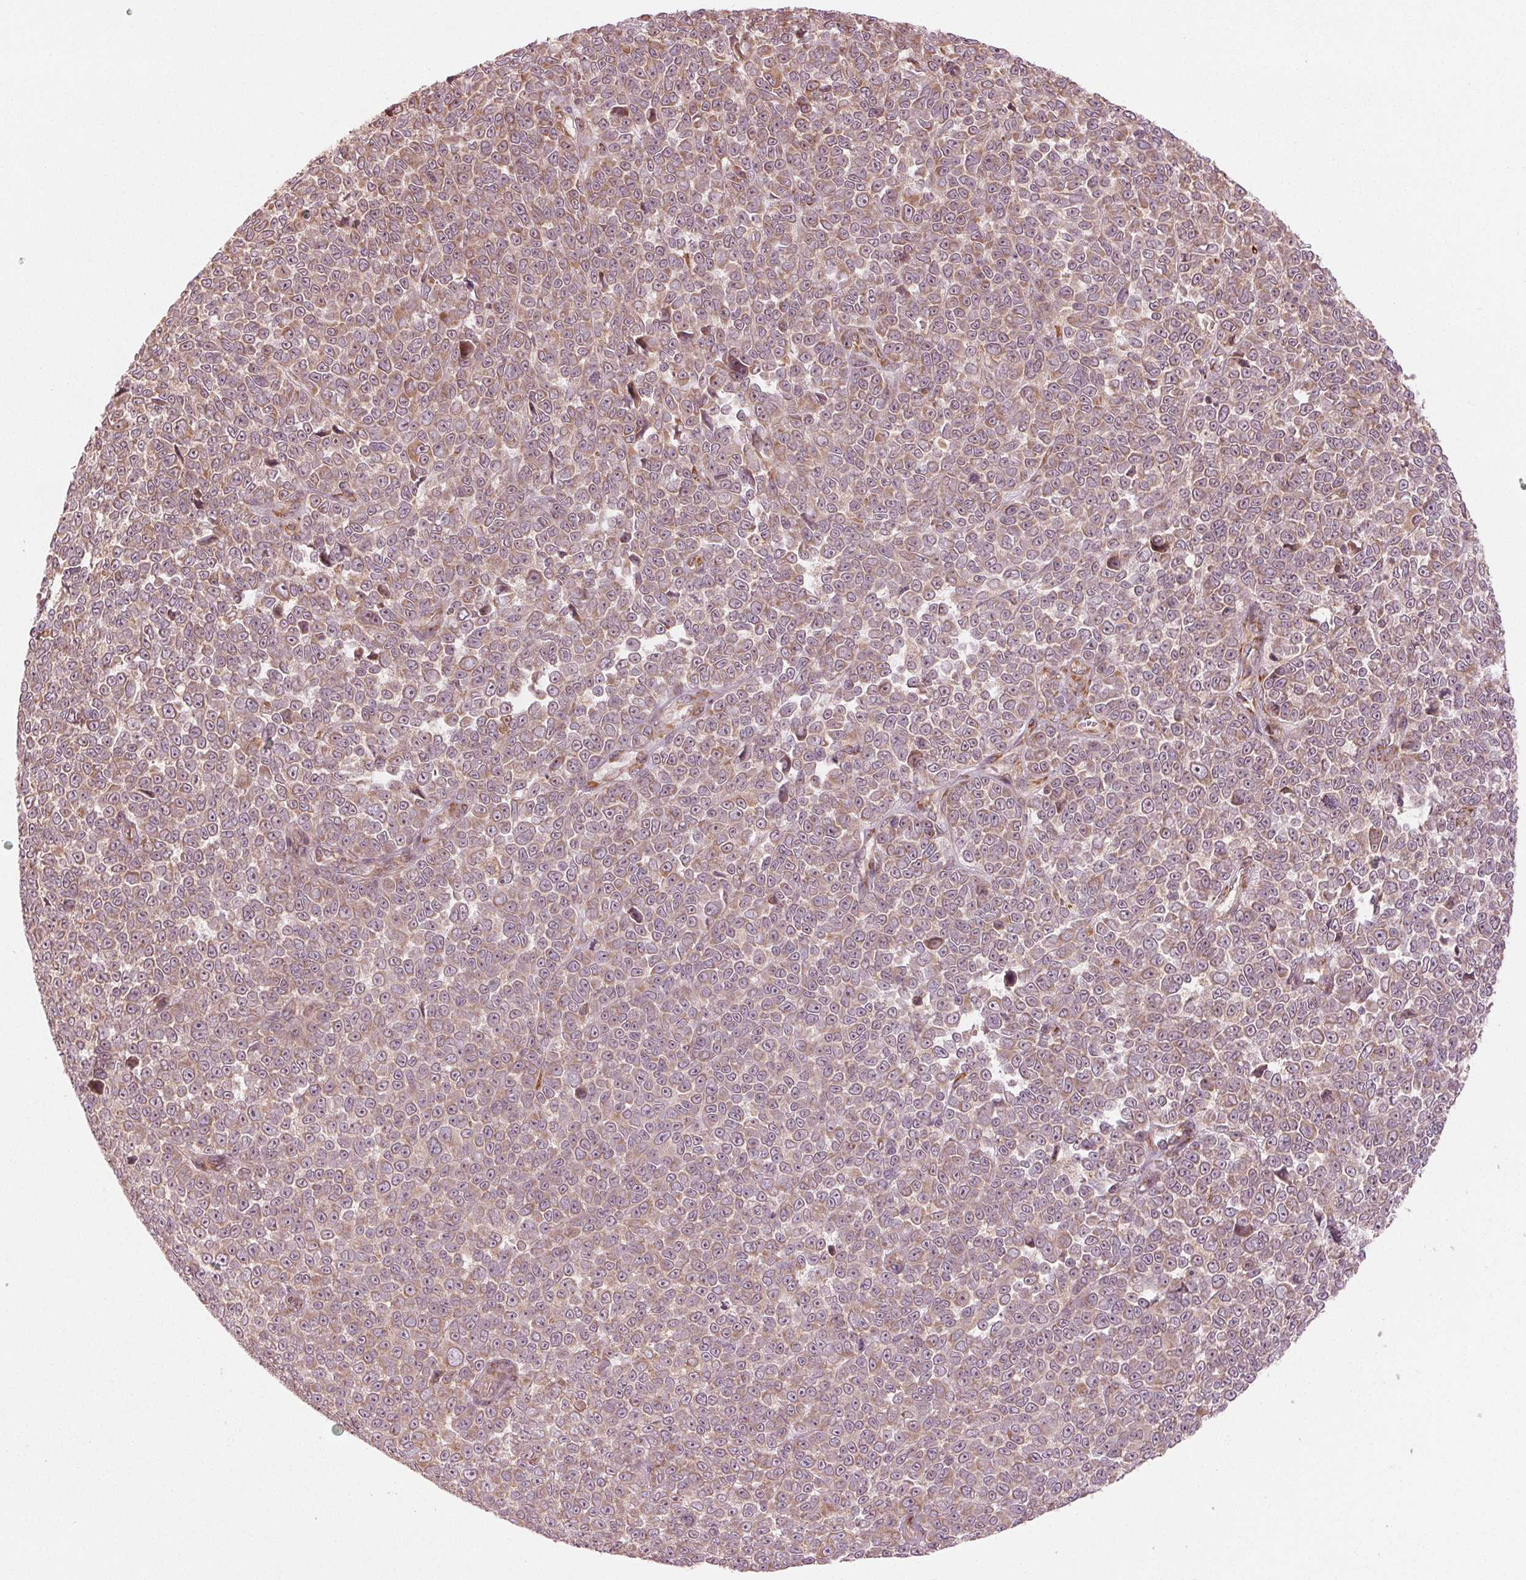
{"staining": {"intensity": "weak", "quantity": ">75%", "location": "cytoplasmic/membranous"}, "tissue": "melanoma", "cell_type": "Tumor cells", "image_type": "cancer", "snomed": [{"axis": "morphology", "description": "Malignant melanoma, NOS"}, {"axis": "topography", "description": "Skin"}], "caption": "Immunohistochemical staining of melanoma demonstrates low levels of weak cytoplasmic/membranous protein staining in about >75% of tumor cells.", "gene": "CMIP", "patient": {"sex": "female", "age": 95}}